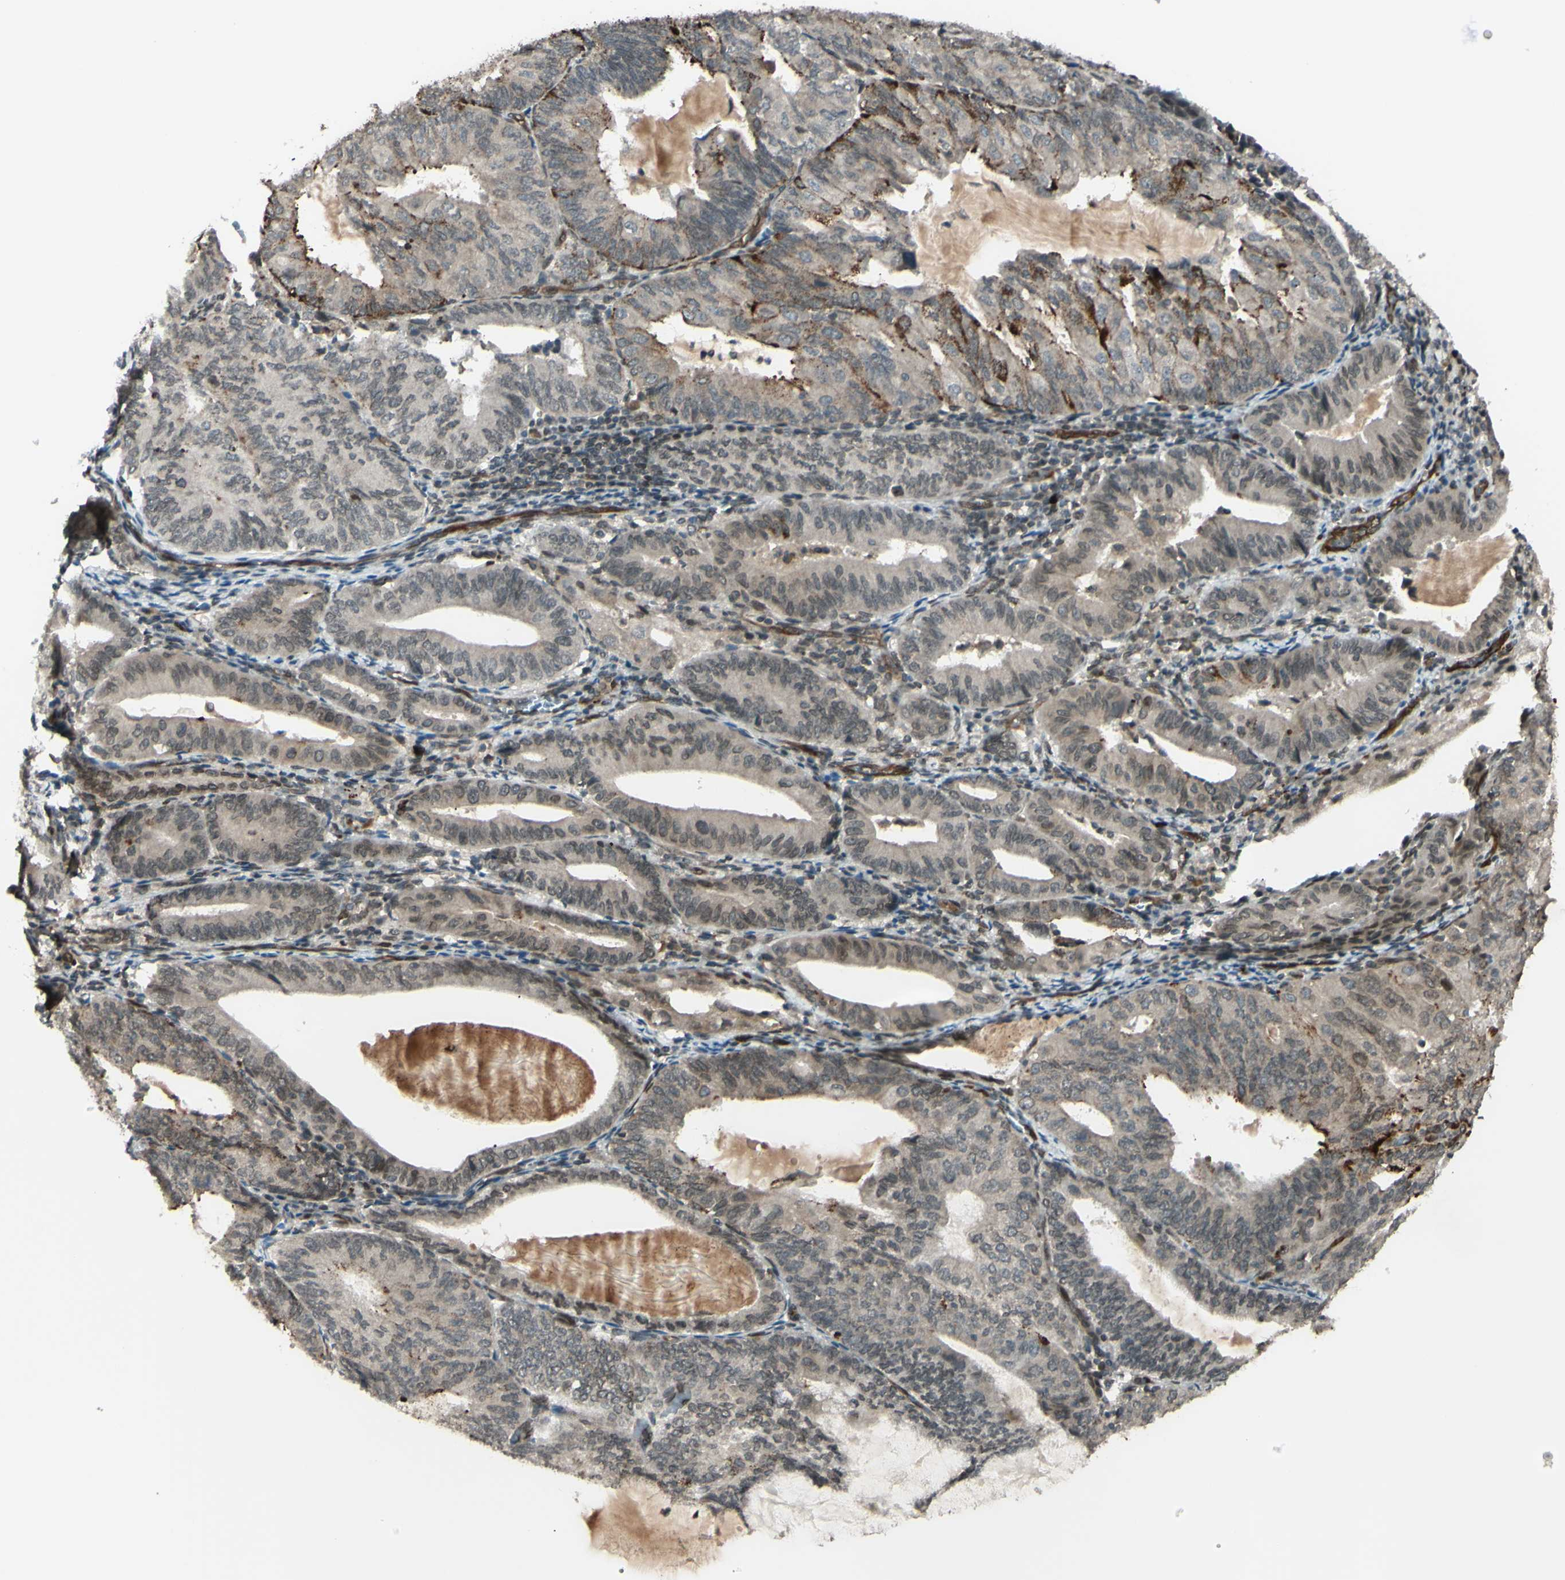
{"staining": {"intensity": "moderate", "quantity": "25%-75%", "location": "cytoplasmic/membranous"}, "tissue": "endometrial cancer", "cell_type": "Tumor cells", "image_type": "cancer", "snomed": [{"axis": "morphology", "description": "Adenocarcinoma, NOS"}, {"axis": "topography", "description": "Endometrium"}], "caption": "This histopathology image exhibits immunohistochemistry staining of human adenocarcinoma (endometrial), with medium moderate cytoplasmic/membranous staining in approximately 25%-75% of tumor cells.", "gene": "MLF2", "patient": {"sex": "female", "age": 81}}